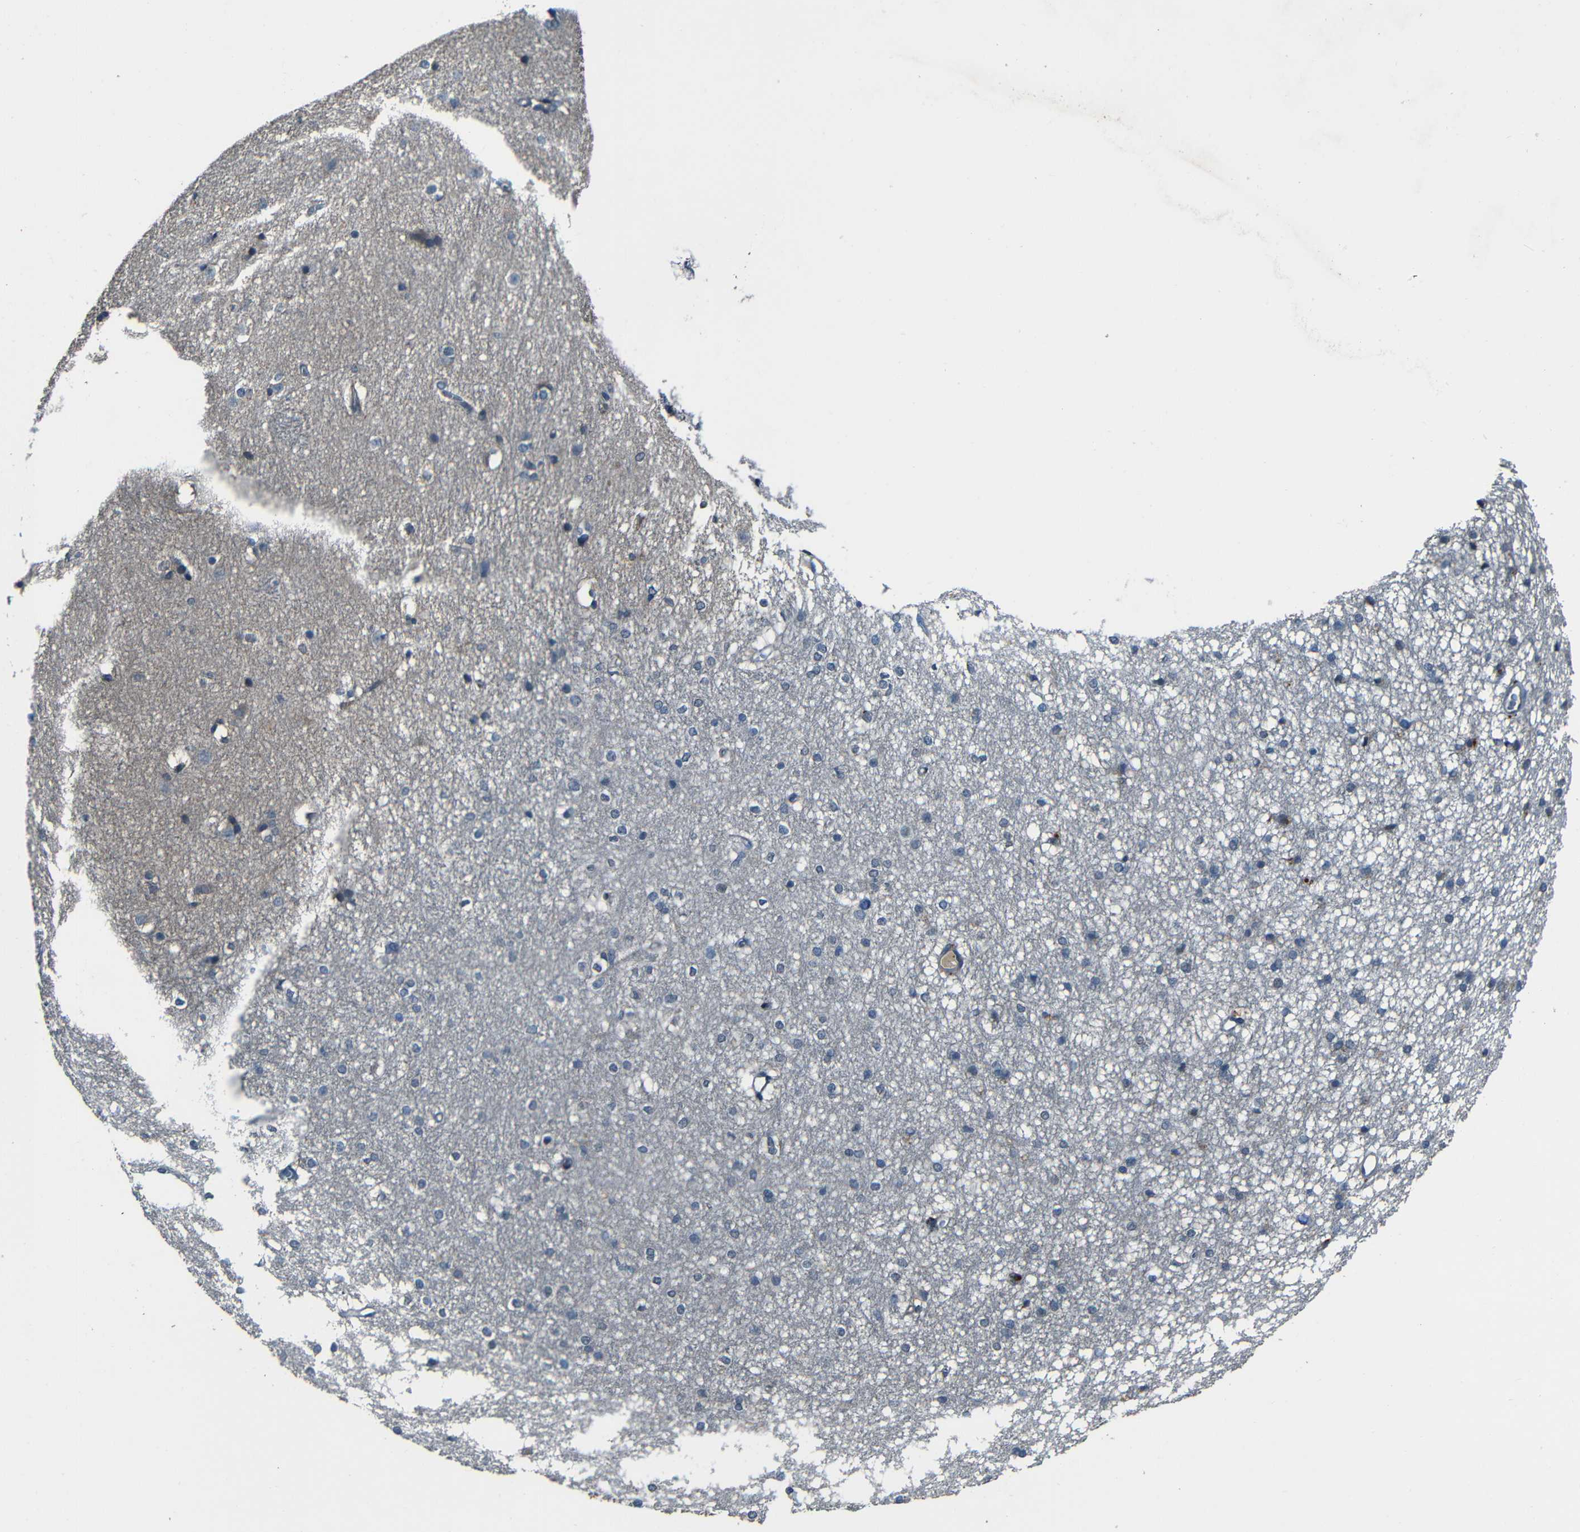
{"staining": {"intensity": "negative", "quantity": "none", "location": "none"}, "tissue": "caudate", "cell_type": "Glial cells", "image_type": "normal", "snomed": [{"axis": "morphology", "description": "Normal tissue, NOS"}, {"axis": "topography", "description": "Lateral ventricle wall"}], "caption": "Glial cells show no significant protein staining in normal caudate. The staining was performed using DAB to visualize the protein expression in brown, while the nuclei were stained in blue with hematoxylin (Magnification: 20x).", "gene": "SLA", "patient": {"sex": "female", "age": 19}}